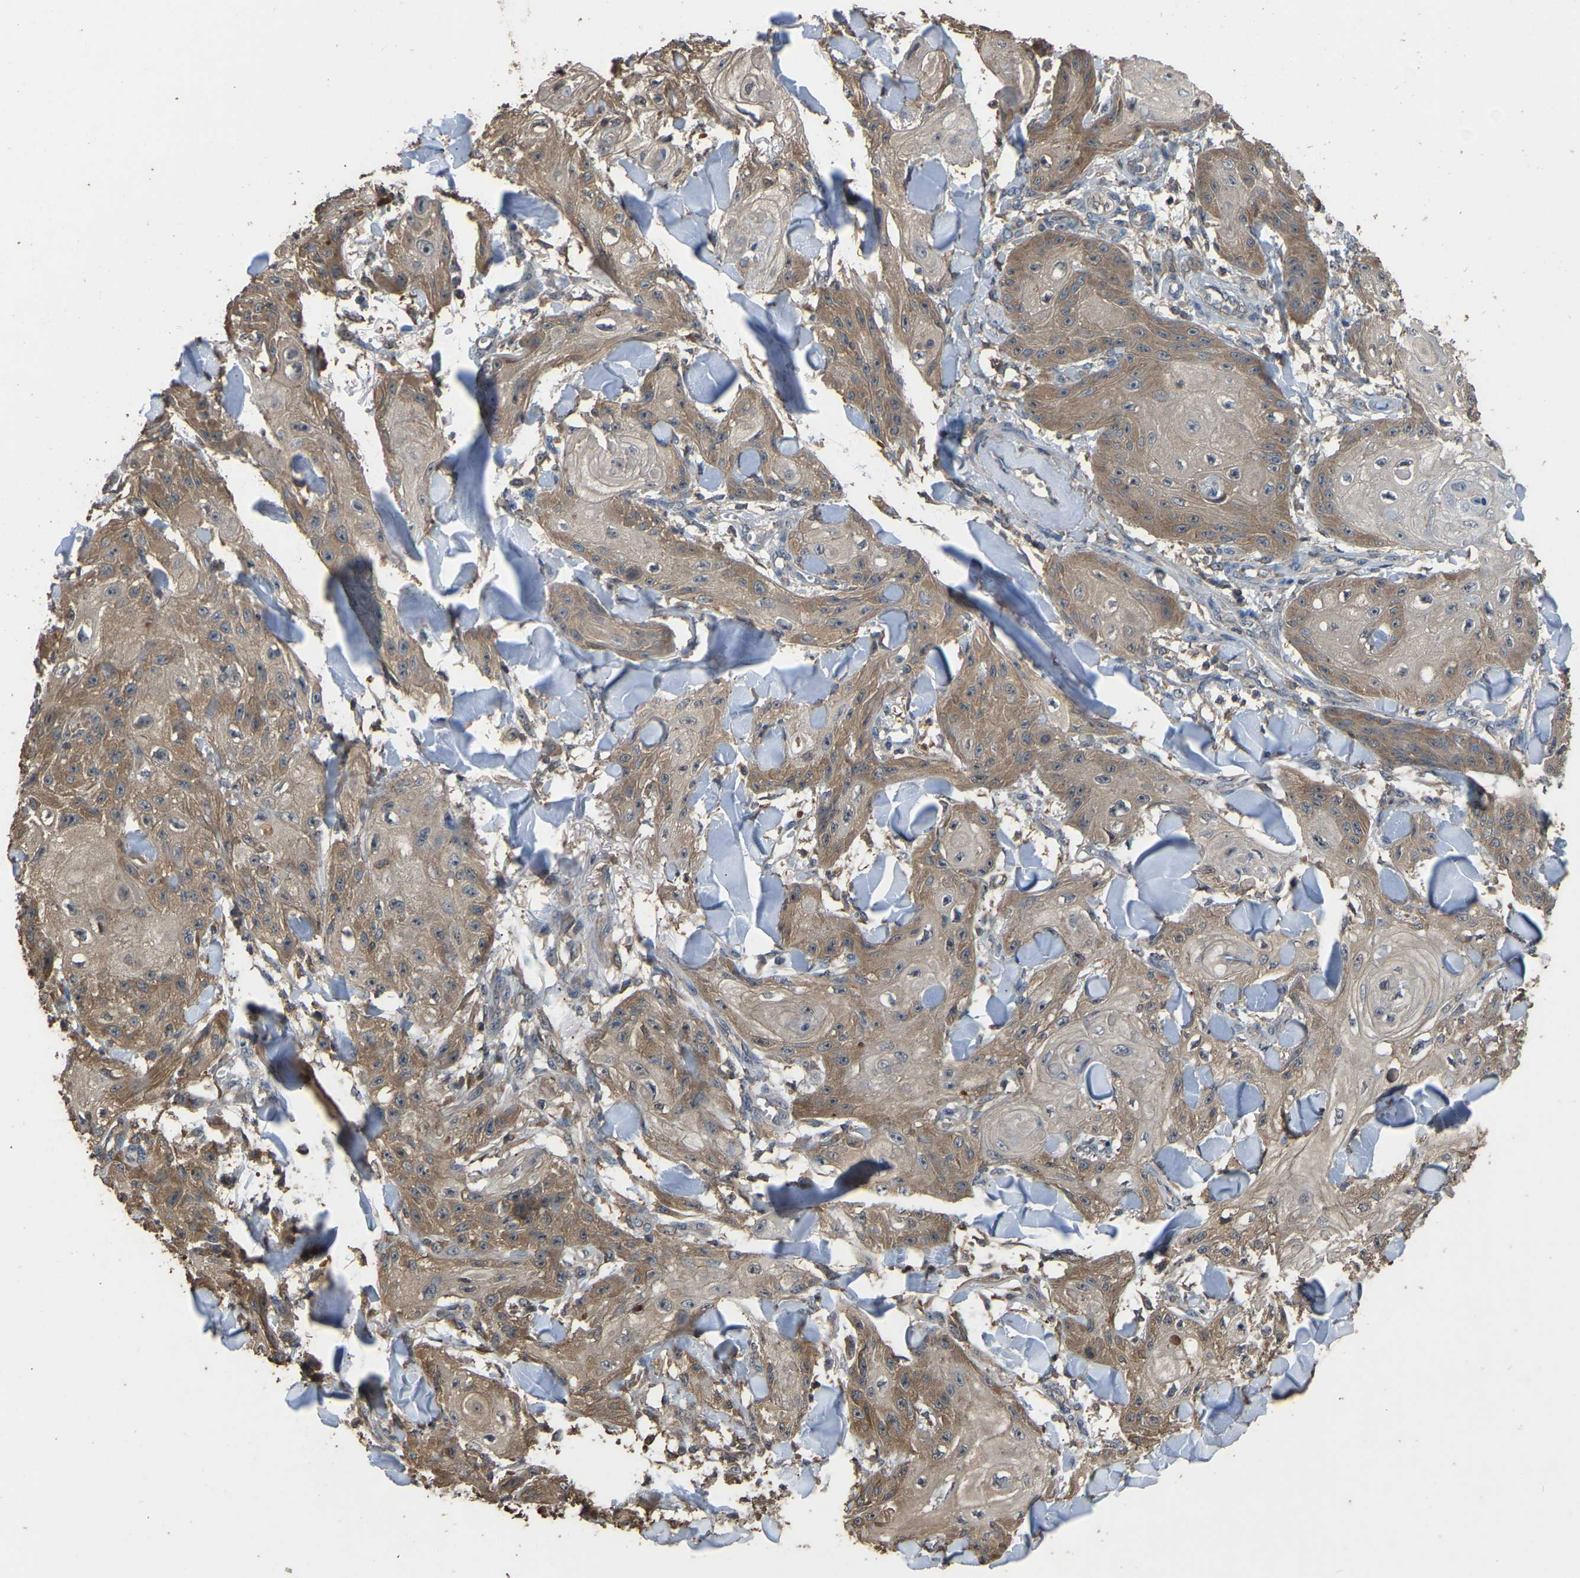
{"staining": {"intensity": "moderate", "quantity": "25%-75%", "location": "cytoplasmic/membranous"}, "tissue": "skin cancer", "cell_type": "Tumor cells", "image_type": "cancer", "snomed": [{"axis": "morphology", "description": "Squamous cell carcinoma, NOS"}, {"axis": "topography", "description": "Skin"}], "caption": "A high-resolution histopathology image shows IHC staining of skin cancer (squamous cell carcinoma), which shows moderate cytoplasmic/membranous expression in about 25%-75% of tumor cells.", "gene": "FHIT", "patient": {"sex": "male", "age": 74}}